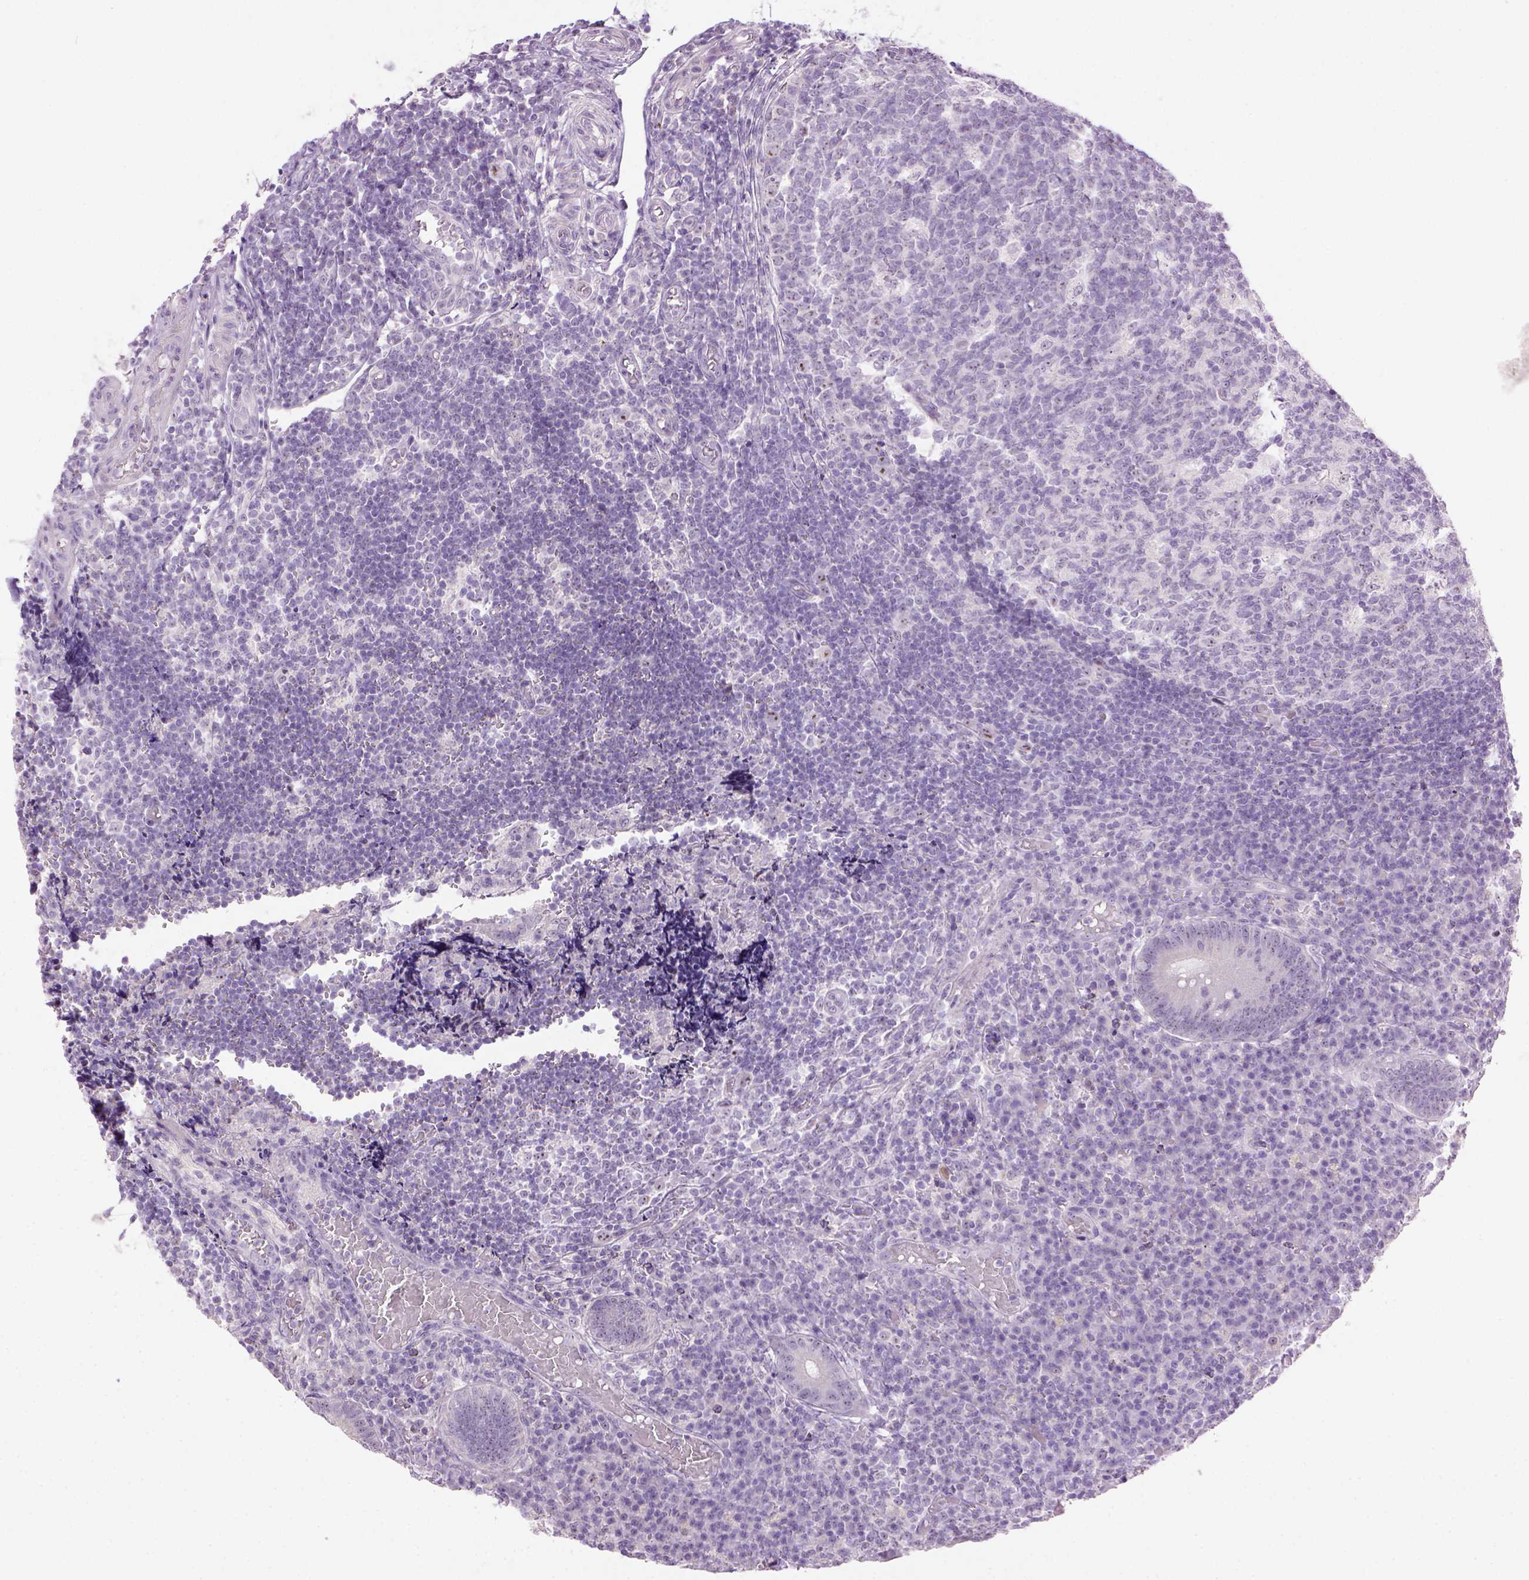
{"staining": {"intensity": "negative", "quantity": "none", "location": "none"}, "tissue": "appendix", "cell_type": "Glandular cells", "image_type": "normal", "snomed": [{"axis": "morphology", "description": "Normal tissue, NOS"}, {"axis": "topography", "description": "Appendix"}], "caption": "High magnification brightfield microscopy of unremarkable appendix stained with DAB (brown) and counterstained with hematoxylin (blue): glandular cells show no significant positivity. The staining was performed using DAB (3,3'-diaminobenzidine) to visualize the protein expression in brown, while the nuclei were stained in blue with hematoxylin (Magnification: 20x).", "gene": "UTP4", "patient": {"sex": "male", "age": 18}}